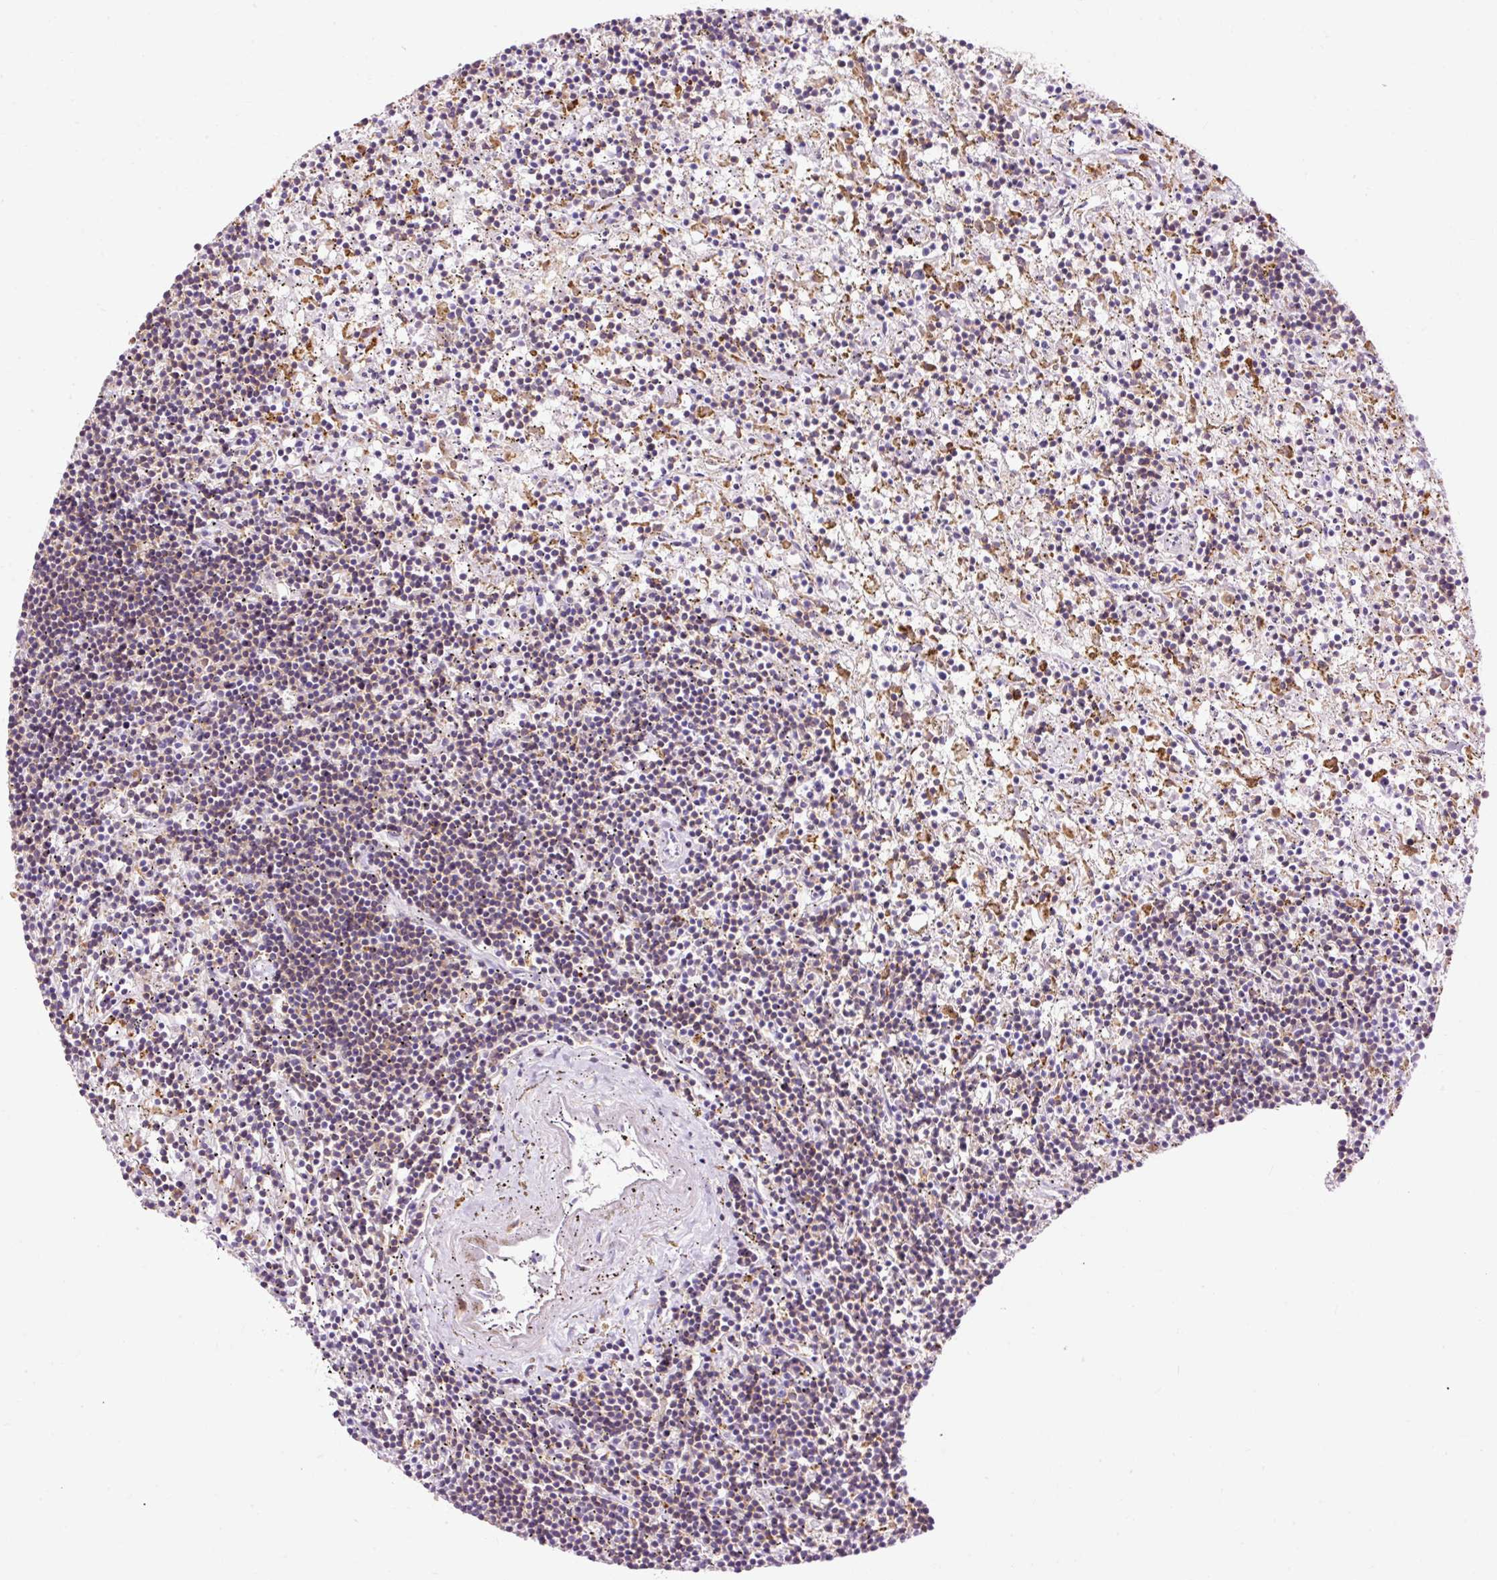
{"staining": {"intensity": "negative", "quantity": "none", "location": "none"}, "tissue": "lymphoma", "cell_type": "Tumor cells", "image_type": "cancer", "snomed": [{"axis": "morphology", "description": "Malignant lymphoma, non-Hodgkin's type, Low grade"}, {"axis": "topography", "description": "Spleen"}], "caption": "The photomicrograph exhibits no staining of tumor cells in lymphoma.", "gene": "LY86", "patient": {"sex": "male", "age": 76}}